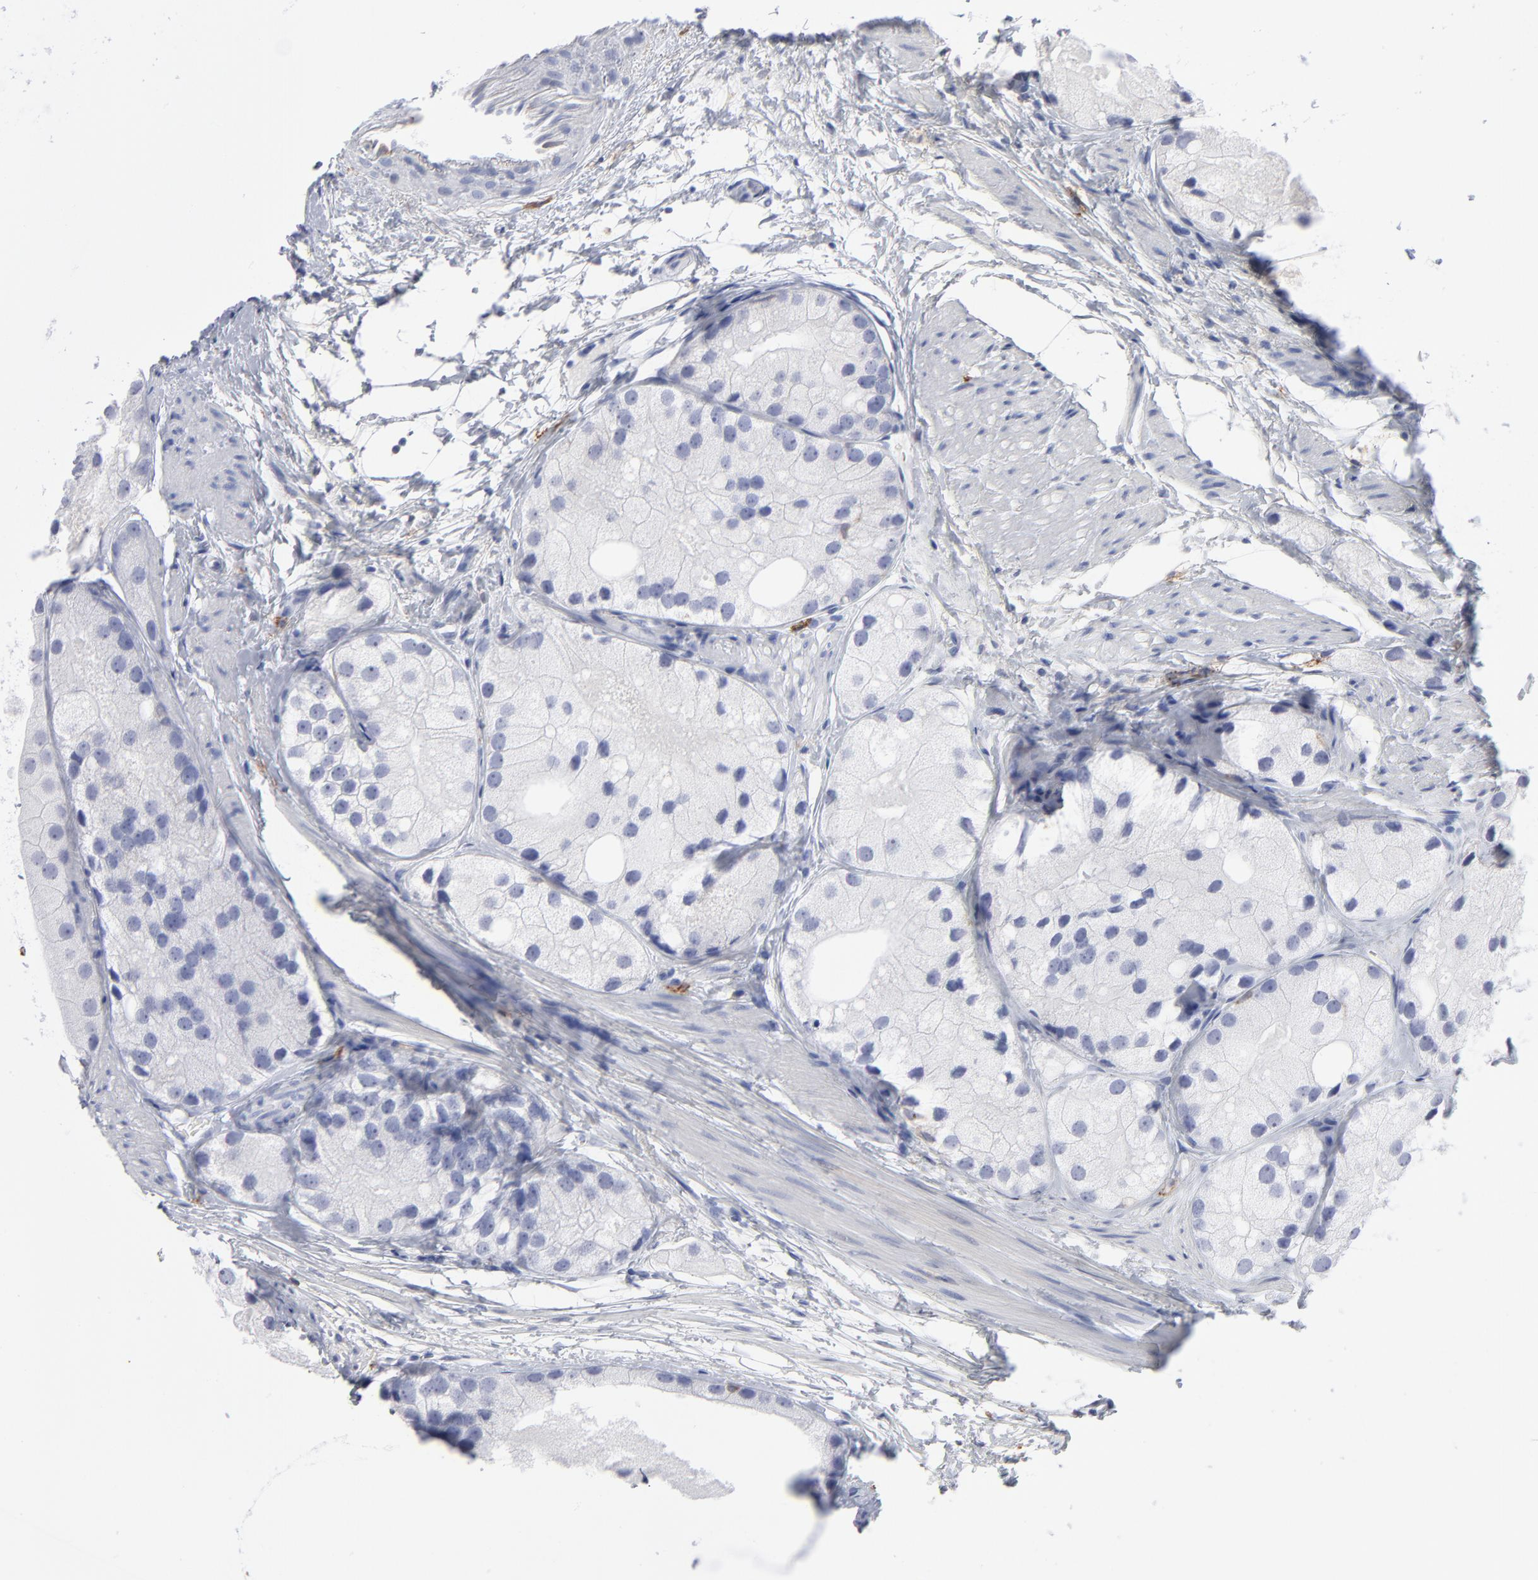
{"staining": {"intensity": "negative", "quantity": "none", "location": "none"}, "tissue": "prostate cancer", "cell_type": "Tumor cells", "image_type": "cancer", "snomed": [{"axis": "morphology", "description": "Adenocarcinoma, Low grade"}, {"axis": "topography", "description": "Prostate"}], "caption": "High power microscopy photomicrograph of an immunohistochemistry histopathology image of adenocarcinoma (low-grade) (prostate), revealing no significant expression in tumor cells. (Brightfield microscopy of DAB (3,3'-diaminobenzidine) immunohistochemistry (IHC) at high magnification).", "gene": "LAT2", "patient": {"sex": "male", "age": 69}}